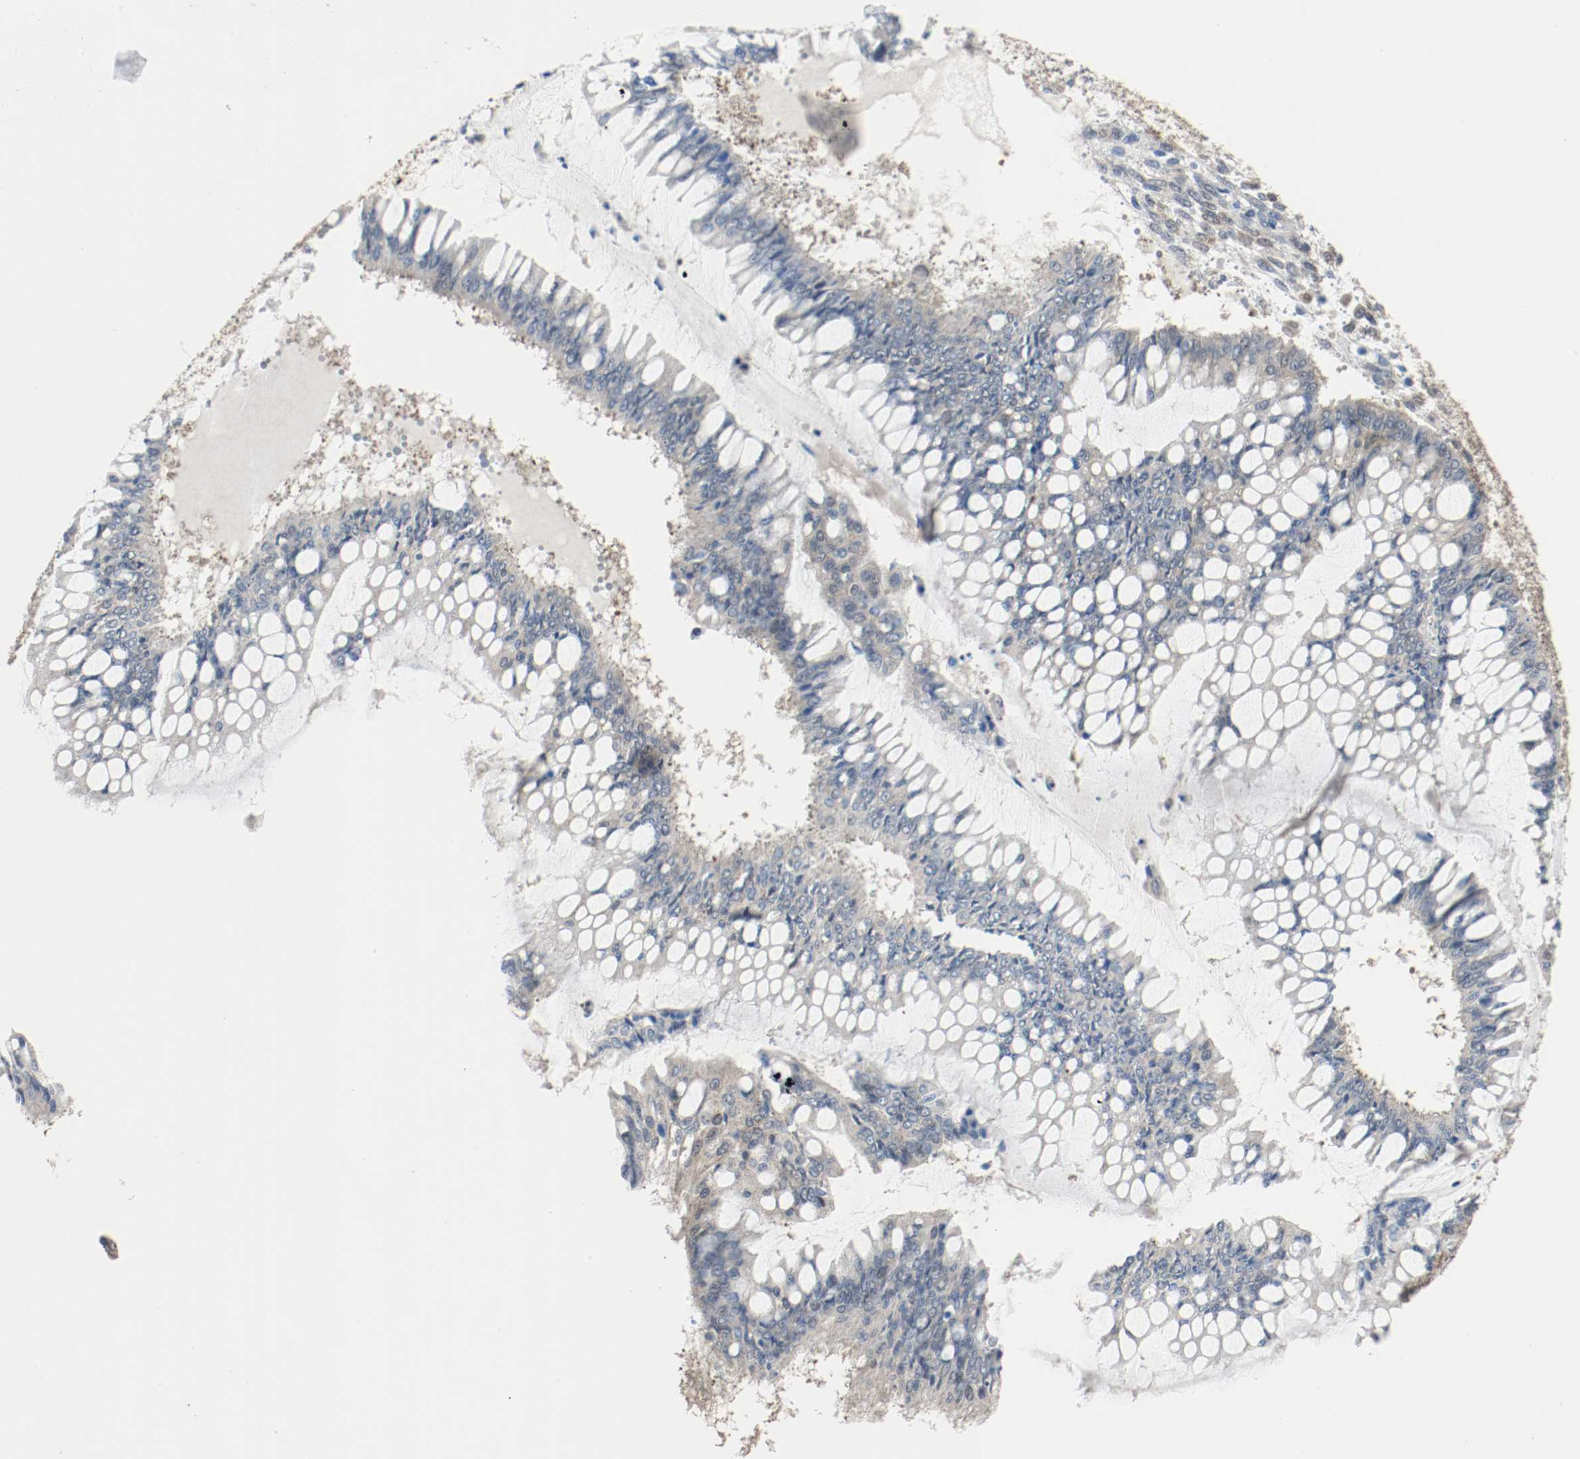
{"staining": {"intensity": "weak", "quantity": "25%-75%", "location": "cytoplasmic/membranous"}, "tissue": "ovarian cancer", "cell_type": "Tumor cells", "image_type": "cancer", "snomed": [{"axis": "morphology", "description": "Cystadenocarcinoma, mucinous, NOS"}, {"axis": "topography", "description": "Ovary"}], "caption": "Protein staining exhibits weak cytoplasmic/membranous expression in about 25%-75% of tumor cells in ovarian cancer.", "gene": "PPME1", "patient": {"sex": "female", "age": 73}}